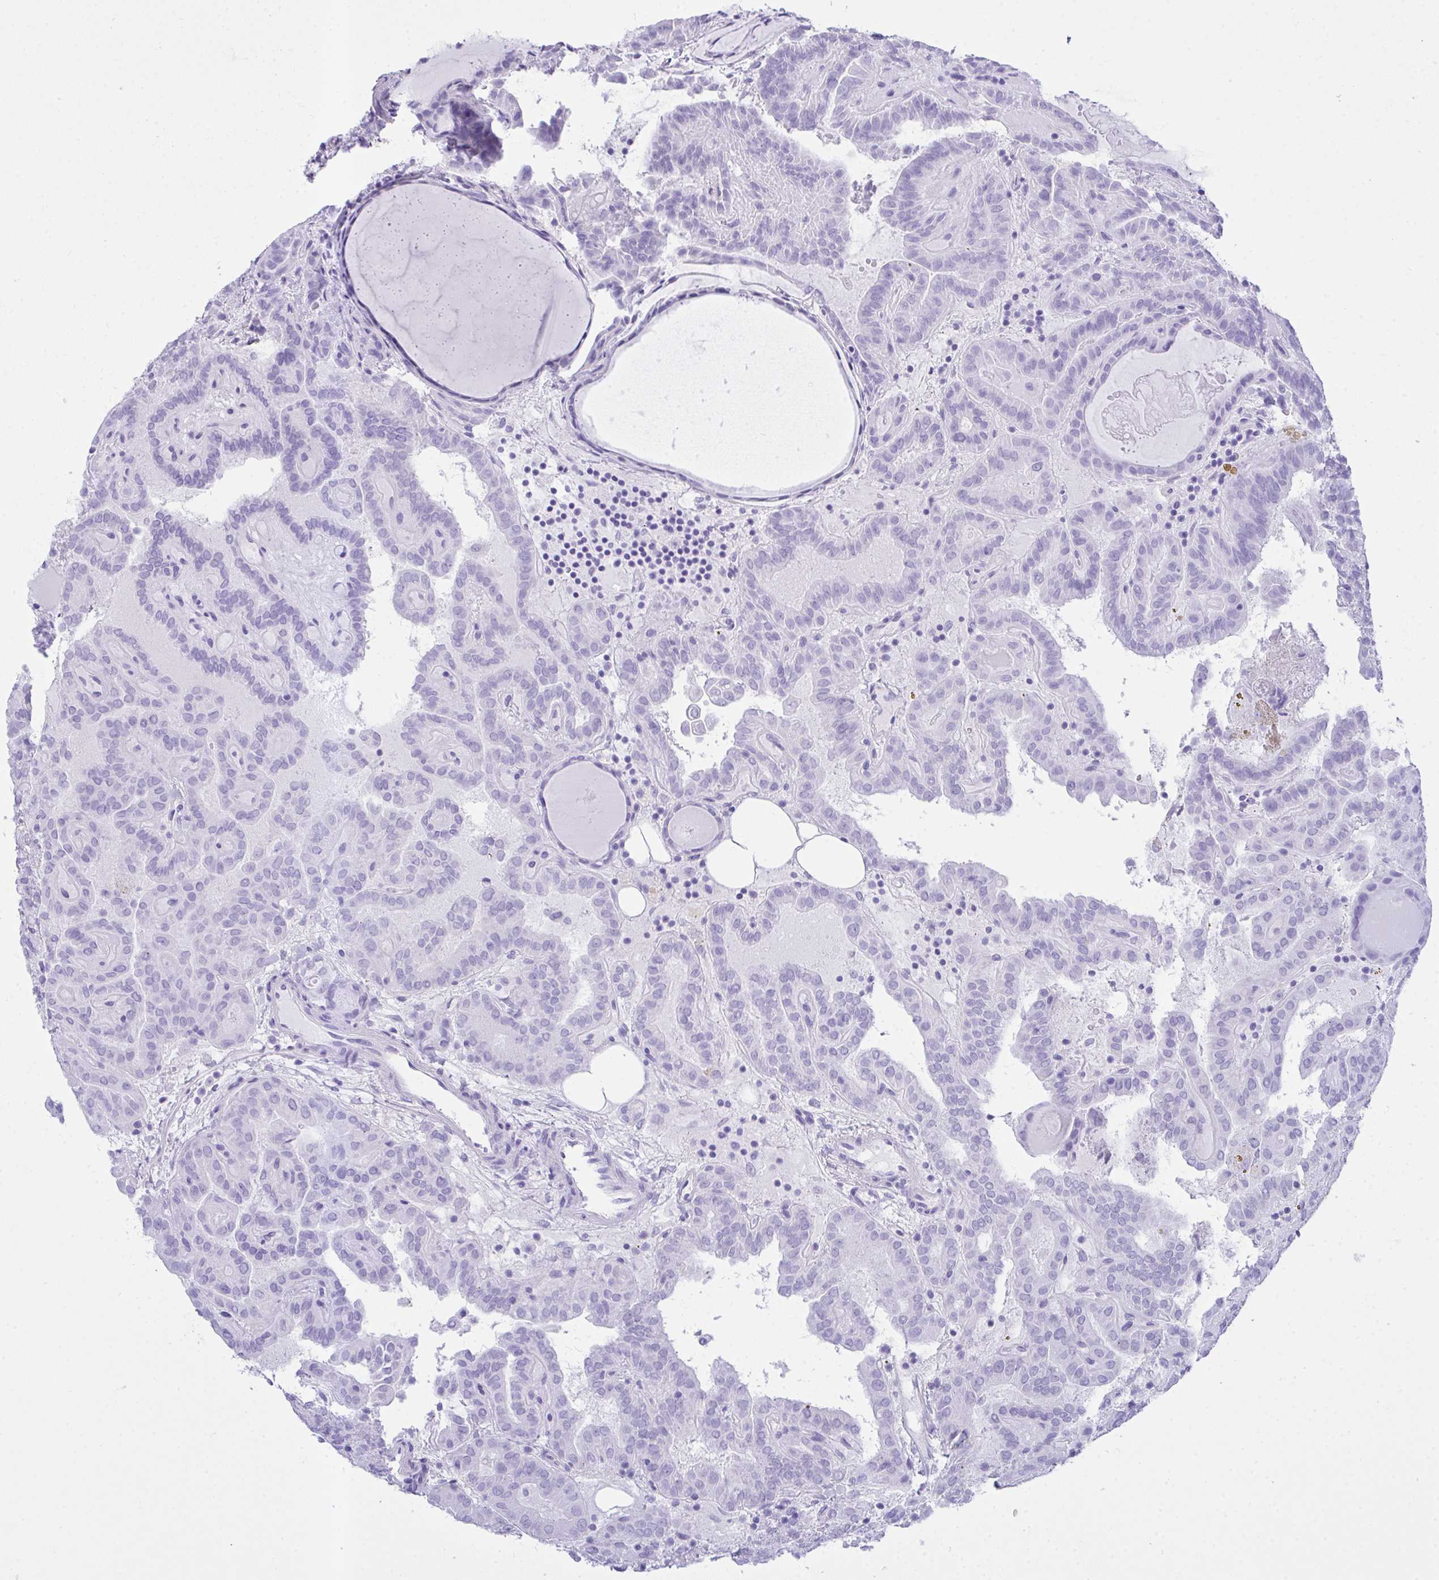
{"staining": {"intensity": "negative", "quantity": "none", "location": "none"}, "tissue": "thyroid cancer", "cell_type": "Tumor cells", "image_type": "cancer", "snomed": [{"axis": "morphology", "description": "Papillary adenocarcinoma, NOS"}, {"axis": "topography", "description": "Thyroid gland"}], "caption": "An IHC histopathology image of papillary adenocarcinoma (thyroid) is shown. There is no staining in tumor cells of papillary adenocarcinoma (thyroid).", "gene": "AKR1D1", "patient": {"sex": "female", "age": 46}}